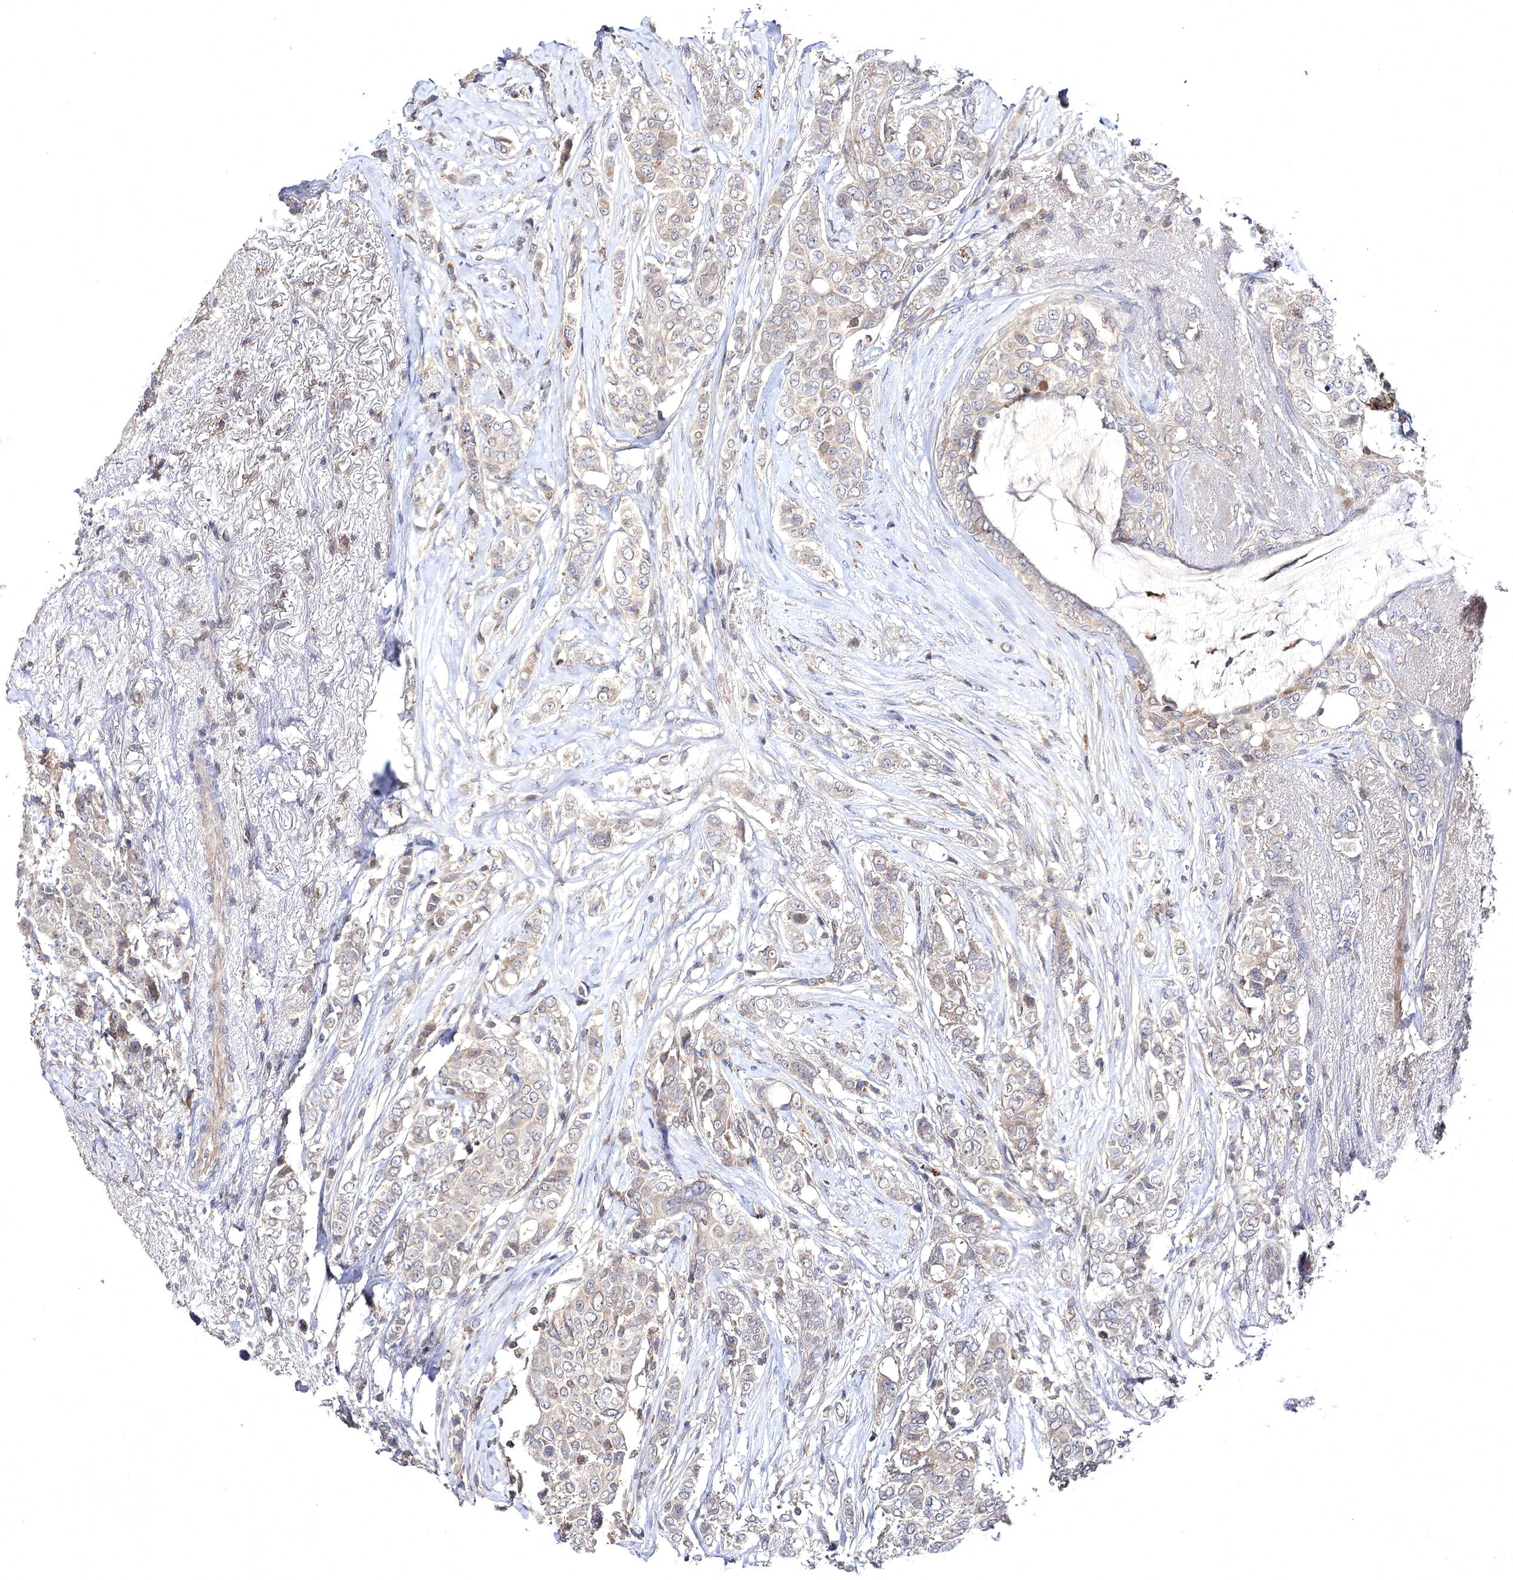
{"staining": {"intensity": "weak", "quantity": "<25%", "location": "cytoplasmic/membranous"}, "tissue": "breast cancer", "cell_type": "Tumor cells", "image_type": "cancer", "snomed": [{"axis": "morphology", "description": "Lobular carcinoma"}, {"axis": "topography", "description": "Breast"}], "caption": "IHC micrograph of human breast cancer stained for a protein (brown), which shows no expression in tumor cells.", "gene": "BCR", "patient": {"sex": "female", "age": 51}}